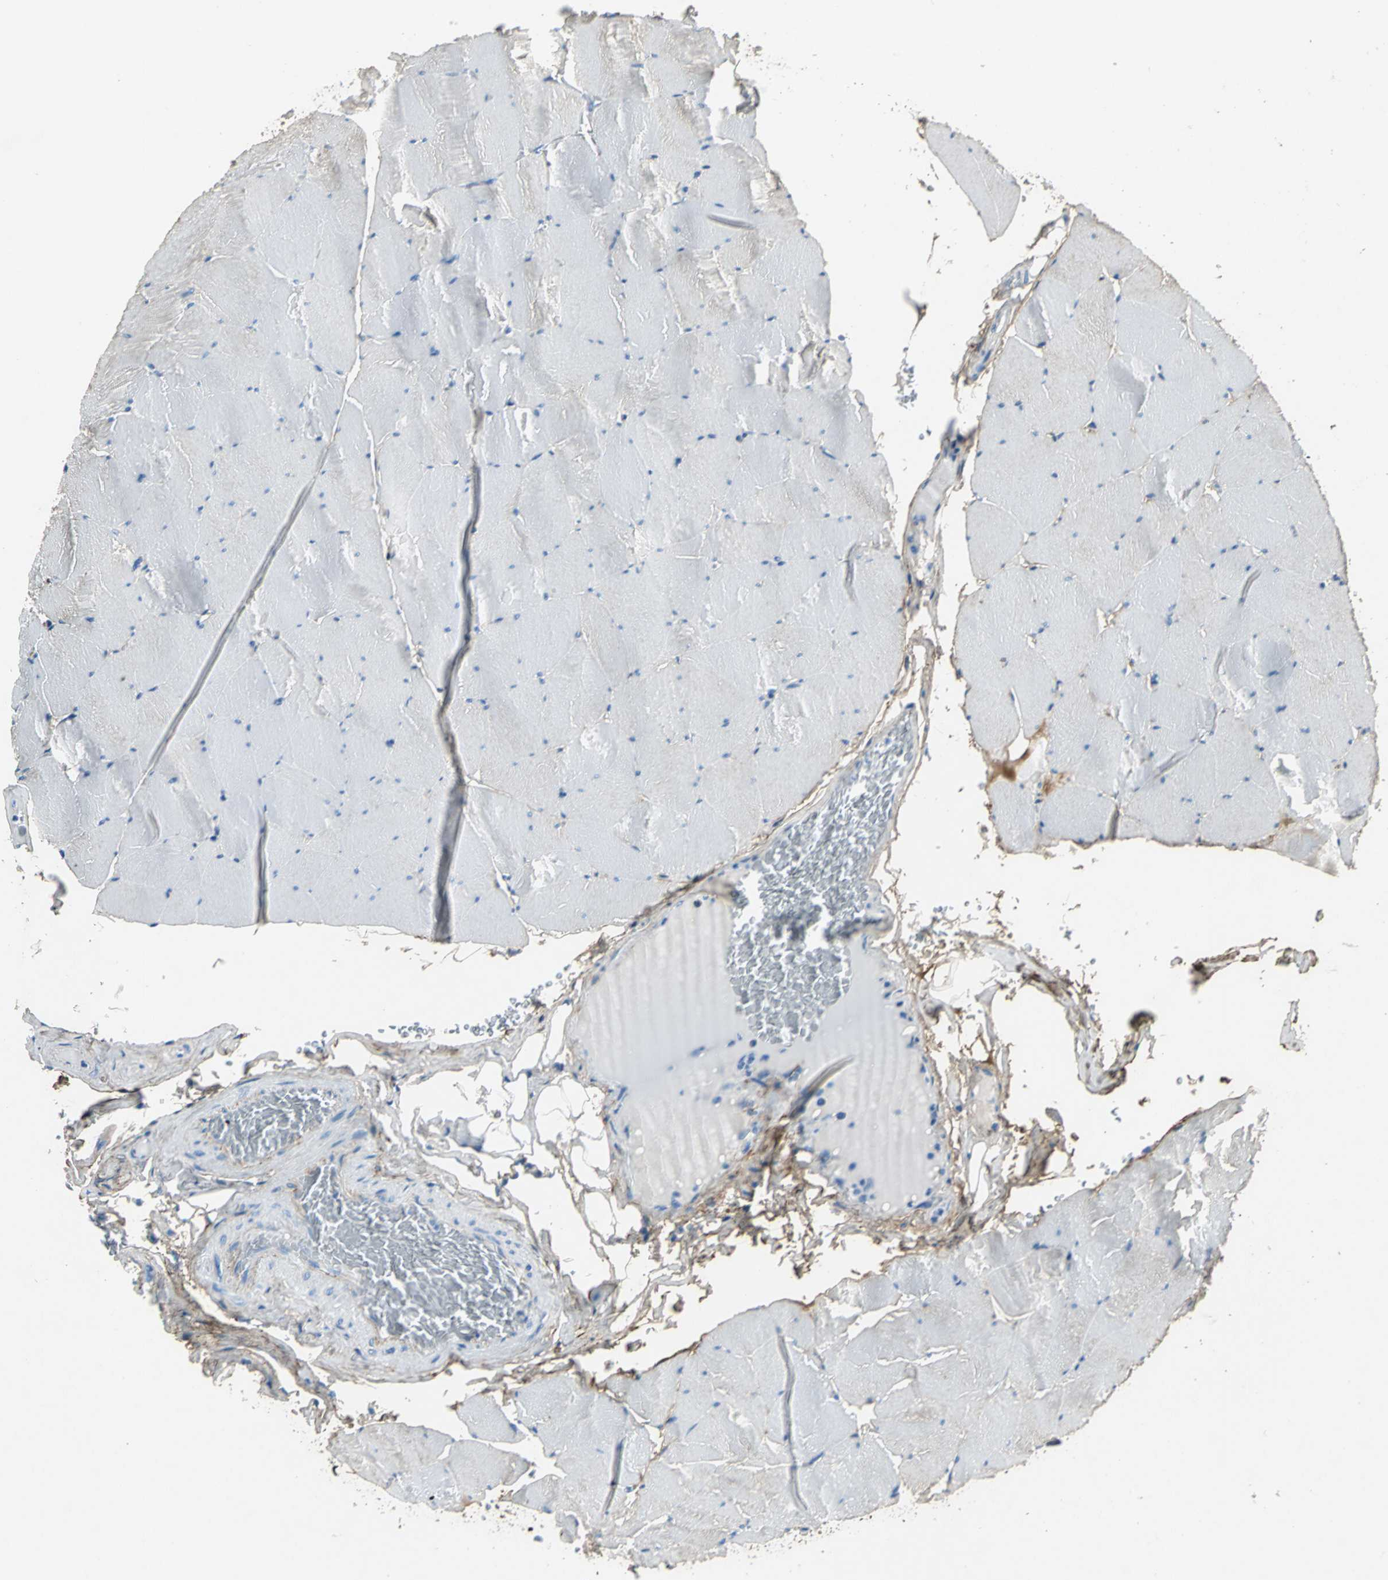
{"staining": {"intensity": "negative", "quantity": "none", "location": "none"}, "tissue": "skeletal muscle", "cell_type": "Myocytes", "image_type": "normal", "snomed": [{"axis": "morphology", "description": "Normal tissue, NOS"}, {"axis": "topography", "description": "Skeletal muscle"}], "caption": "Immunohistochemical staining of unremarkable human skeletal muscle demonstrates no significant positivity in myocytes.", "gene": "EFNB3", "patient": {"sex": "male", "age": 62}}